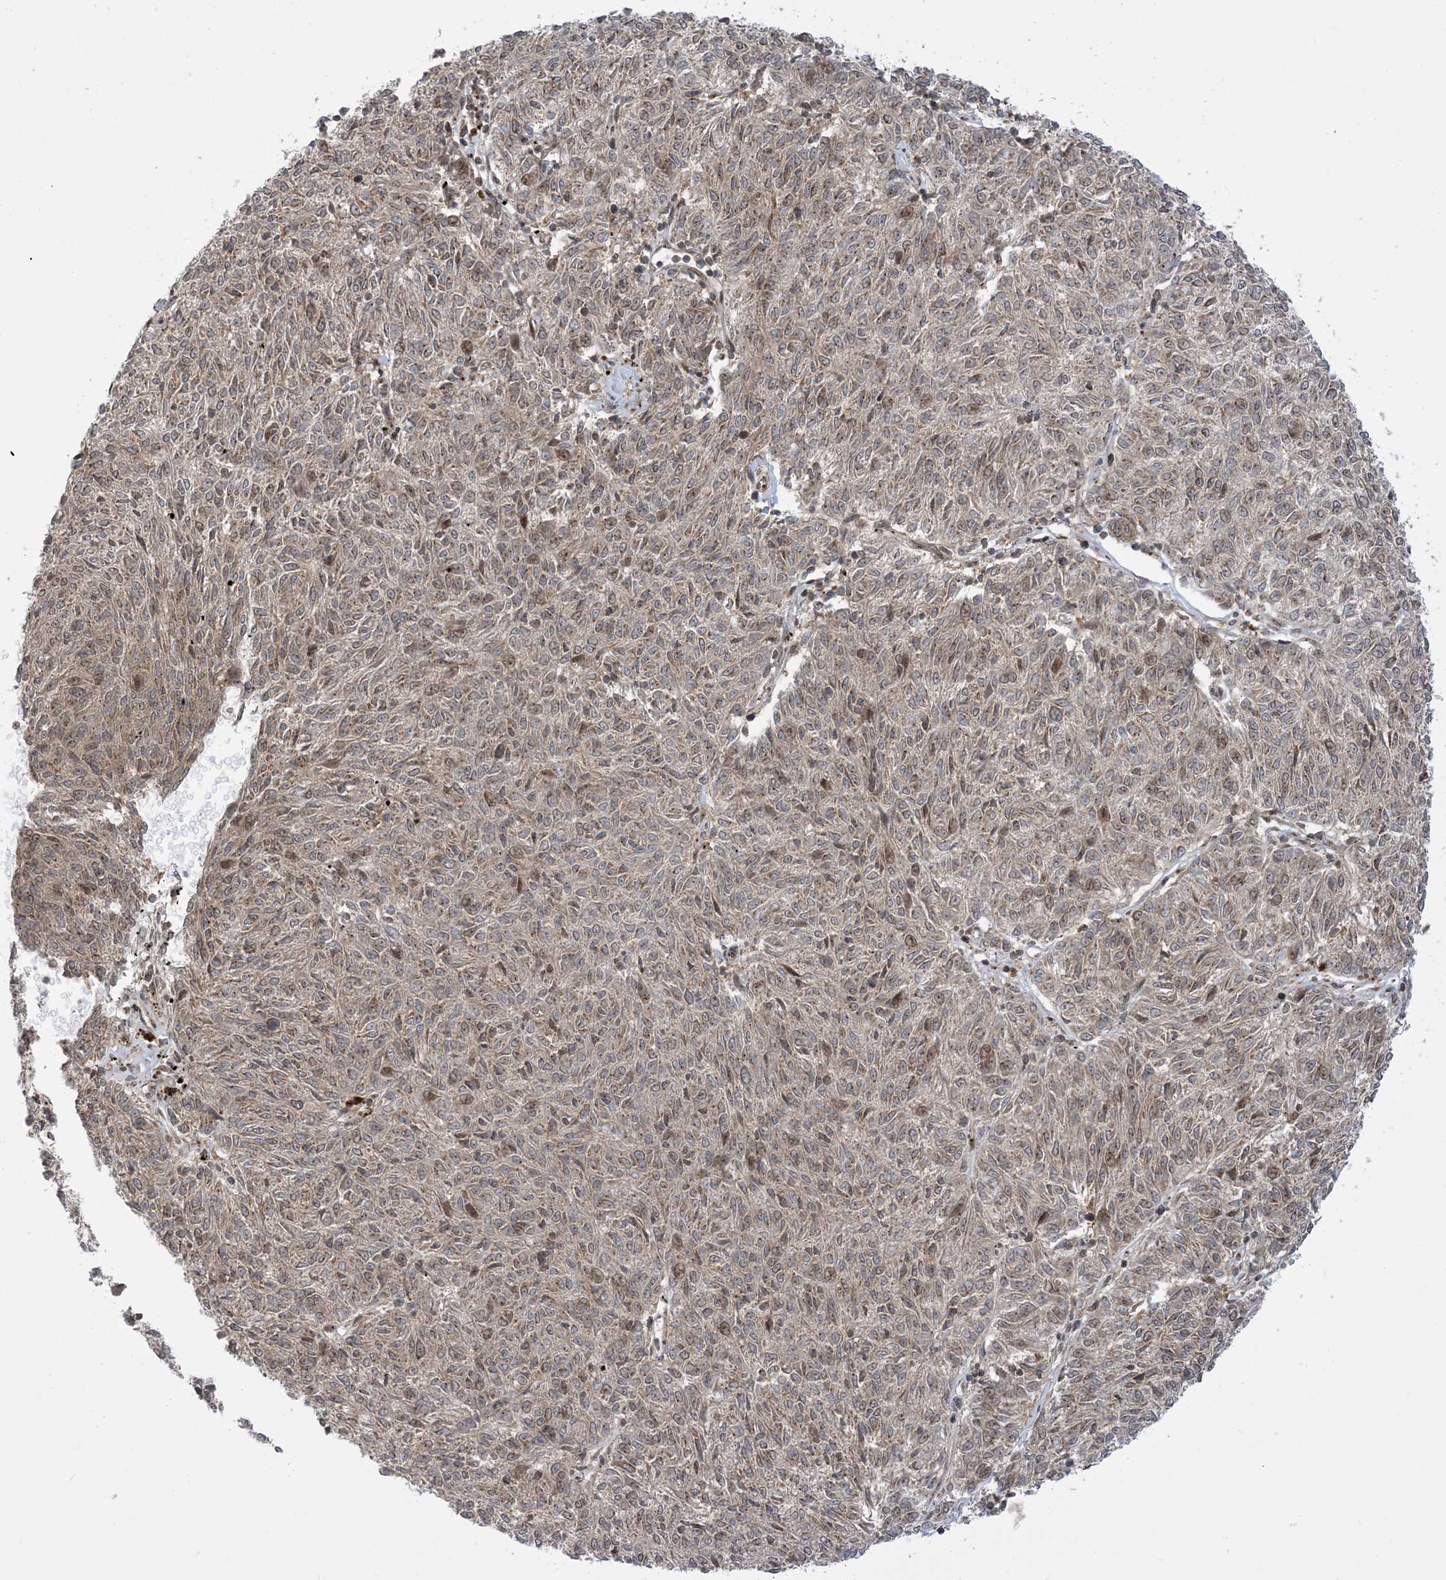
{"staining": {"intensity": "weak", "quantity": "25%-75%", "location": "cytoplasmic/membranous,nuclear"}, "tissue": "melanoma", "cell_type": "Tumor cells", "image_type": "cancer", "snomed": [{"axis": "morphology", "description": "Malignant melanoma, NOS"}, {"axis": "topography", "description": "Skin"}], "caption": "This is a histology image of IHC staining of melanoma, which shows weak expression in the cytoplasmic/membranous and nuclear of tumor cells.", "gene": "CASP4", "patient": {"sex": "female", "age": 72}}